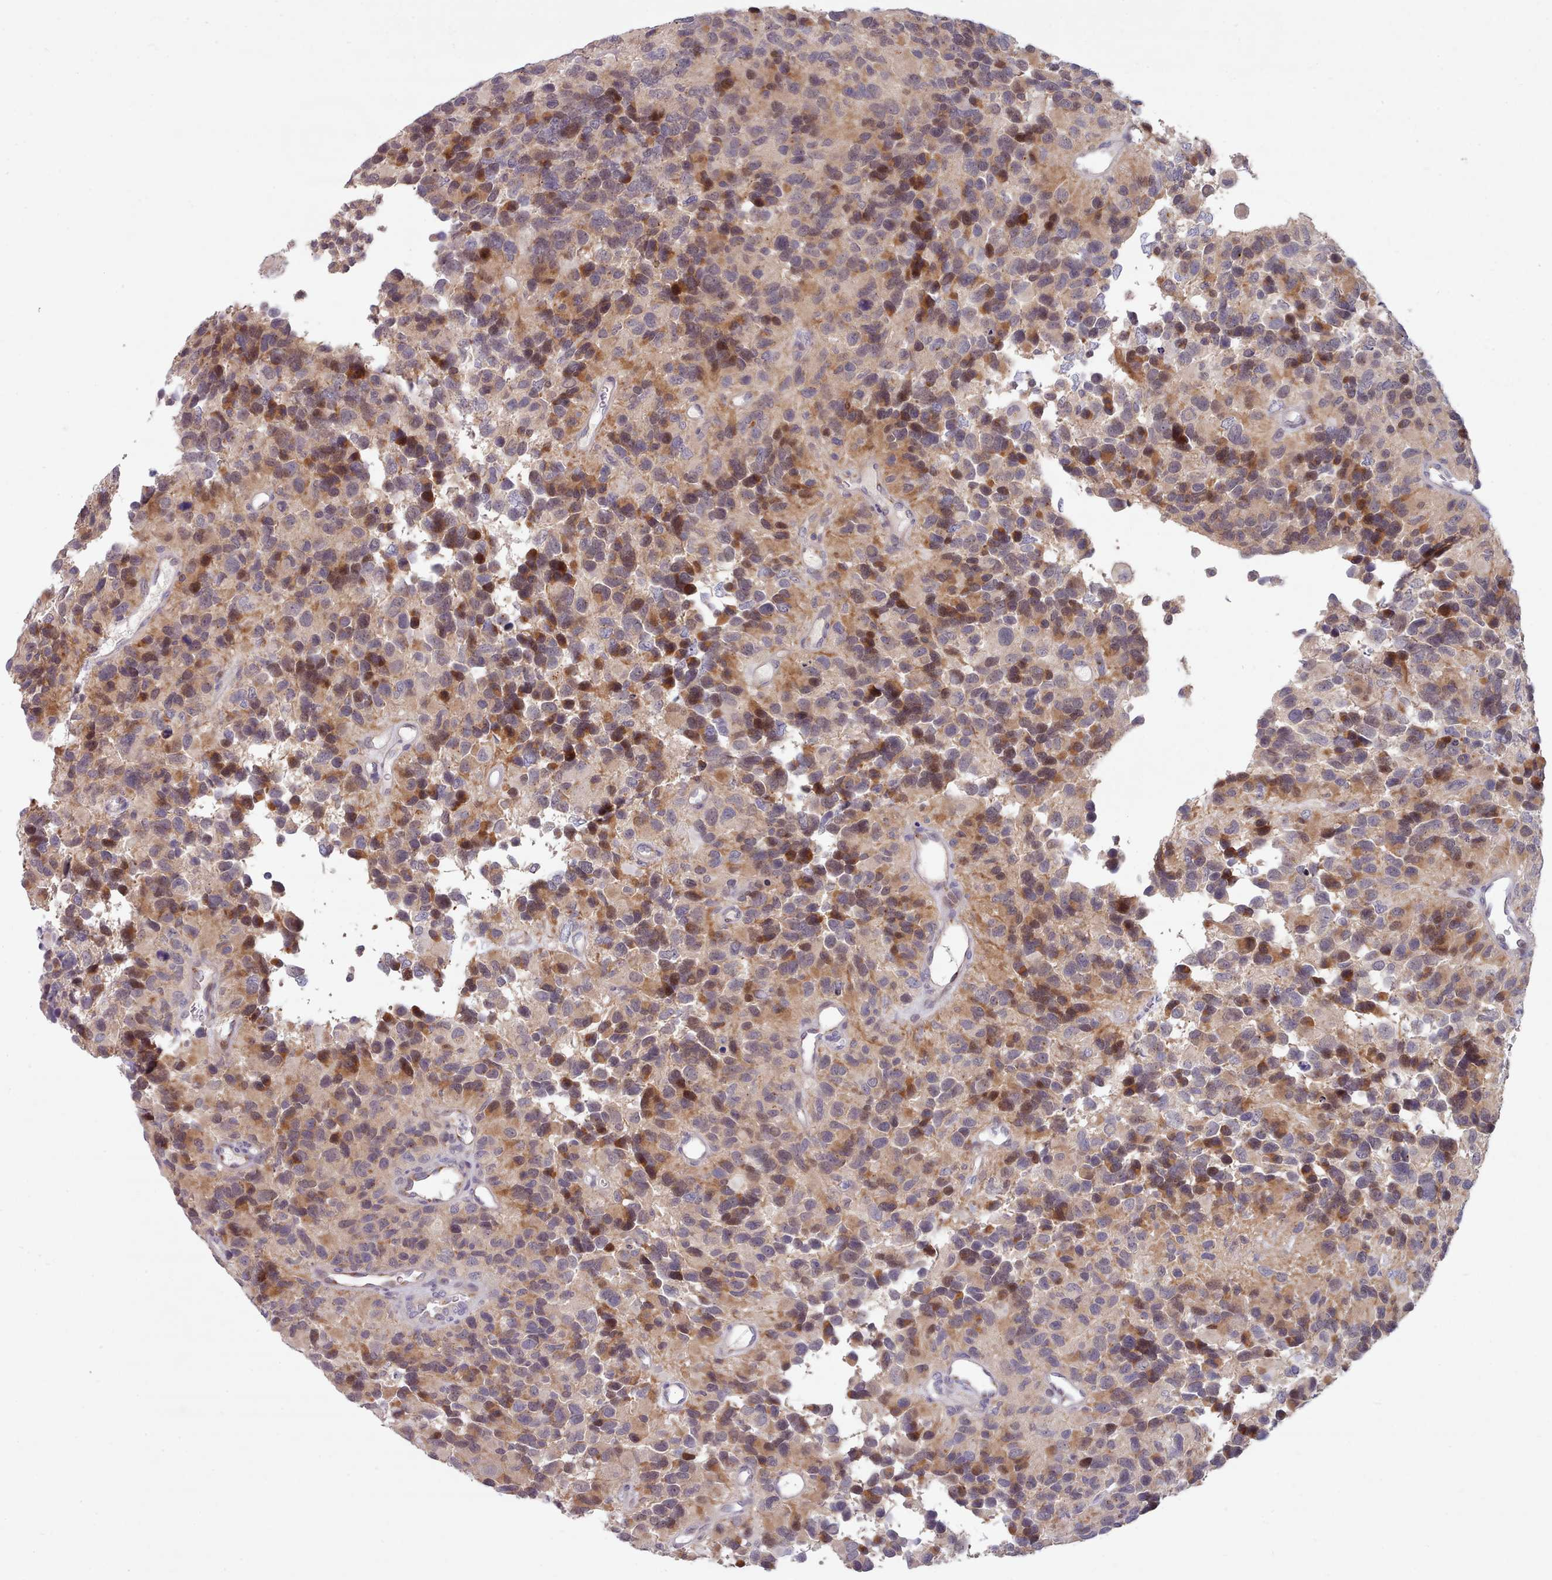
{"staining": {"intensity": "moderate", "quantity": "25%-75%", "location": "cytoplasmic/membranous"}, "tissue": "glioma", "cell_type": "Tumor cells", "image_type": "cancer", "snomed": [{"axis": "morphology", "description": "Glioma, malignant, High grade"}, {"axis": "topography", "description": "Brain"}], "caption": "Protein analysis of glioma tissue reveals moderate cytoplasmic/membranous positivity in about 25%-75% of tumor cells.", "gene": "CLNS1A", "patient": {"sex": "male", "age": 77}}